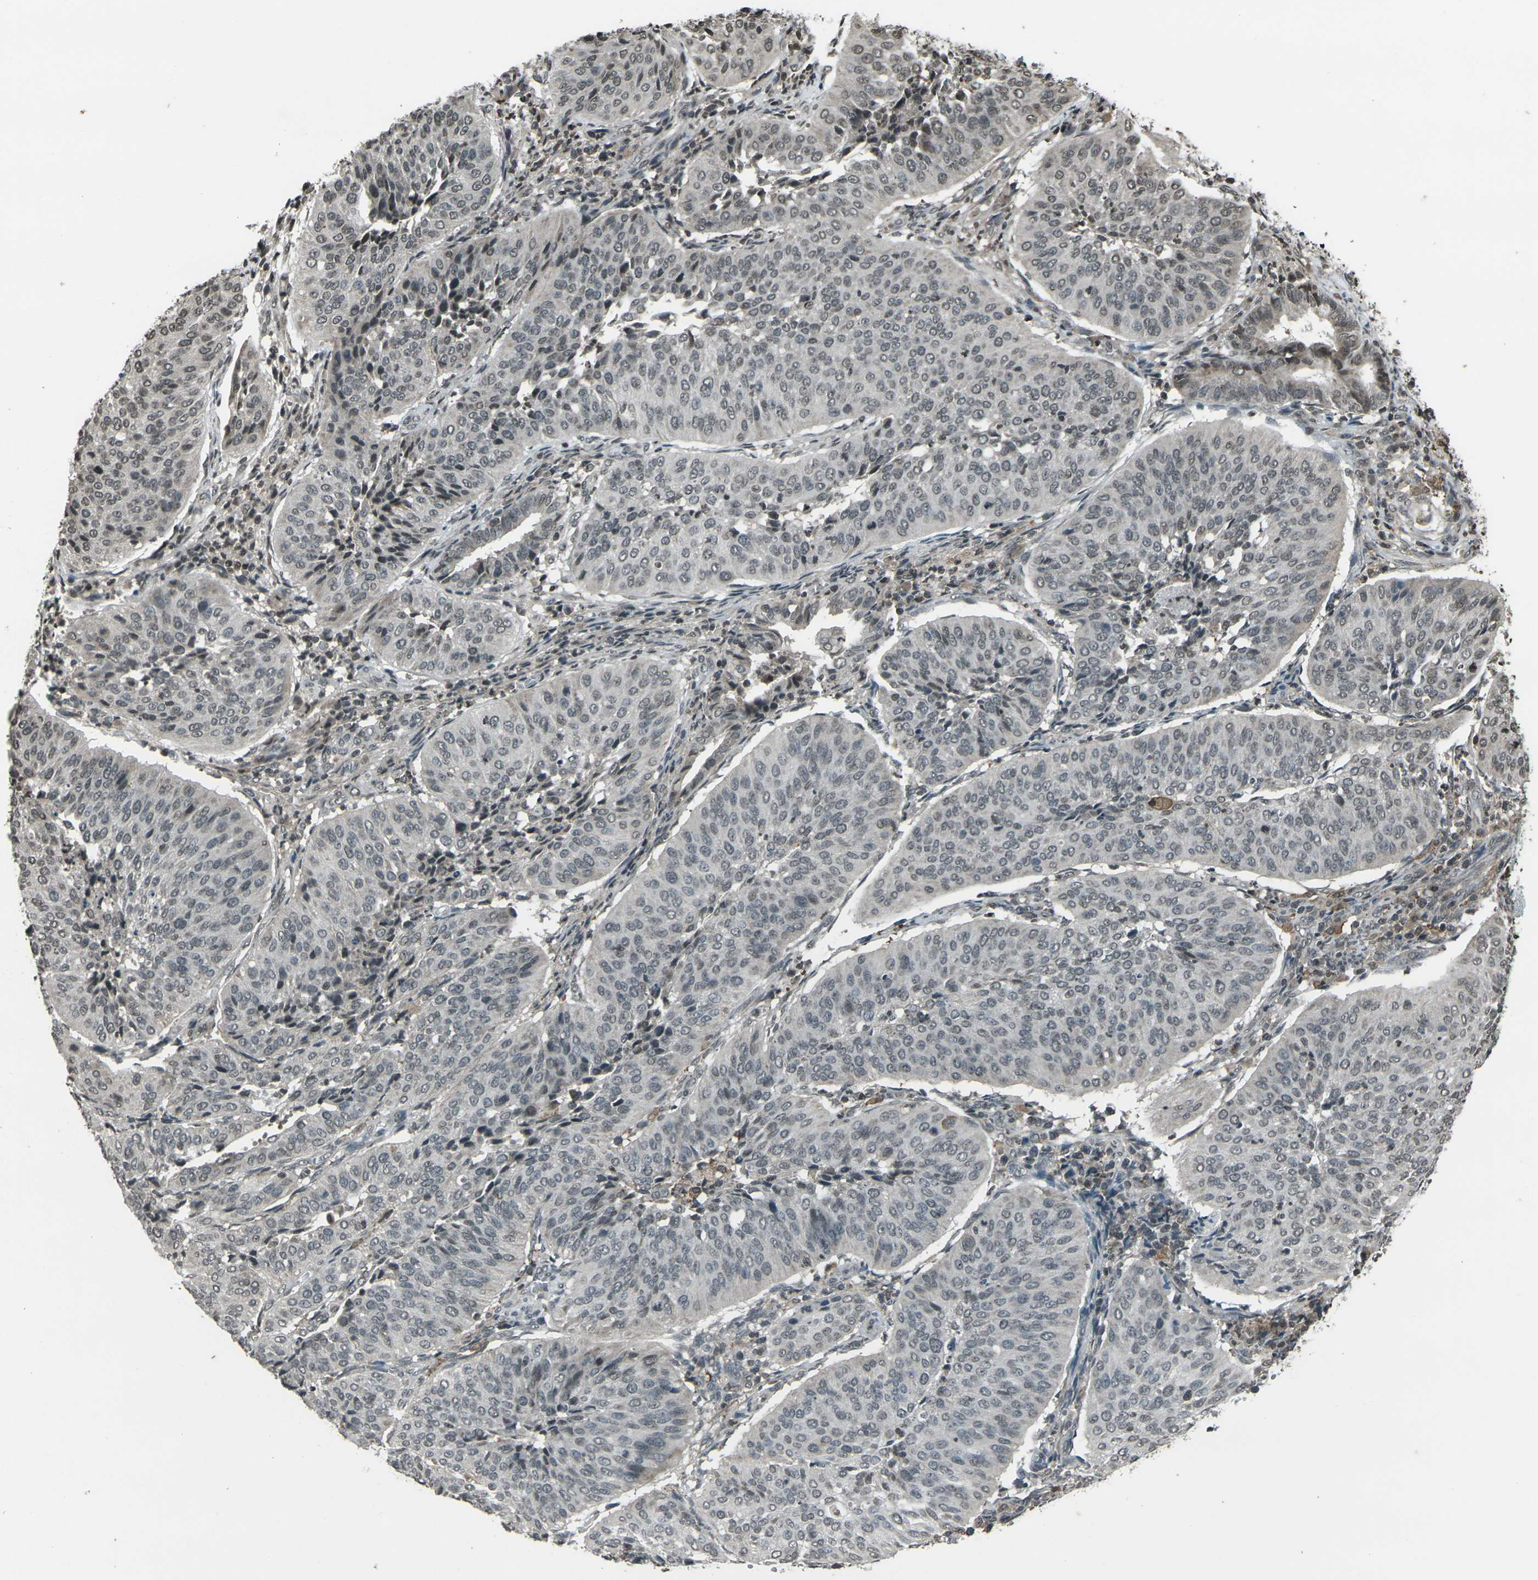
{"staining": {"intensity": "weak", "quantity": "<25%", "location": "nuclear"}, "tissue": "cervical cancer", "cell_type": "Tumor cells", "image_type": "cancer", "snomed": [{"axis": "morphology", "description": "Normal tissue, NOS"}, {"axis": "morphology", "description": "Squamous cell carcinoma, NOS"}, {"axis": "topography", "description": "Cervix"}], "caption": "This is a micrograph of IHC staining of cervical cancer, which shows no positivity in tumor cells. The staining is performed using DAB brown chromogen with nuclei counter-stained in using hematoxylin.", "gene": "PRPF8", "patient": {"sex": "female", "age": 39}}